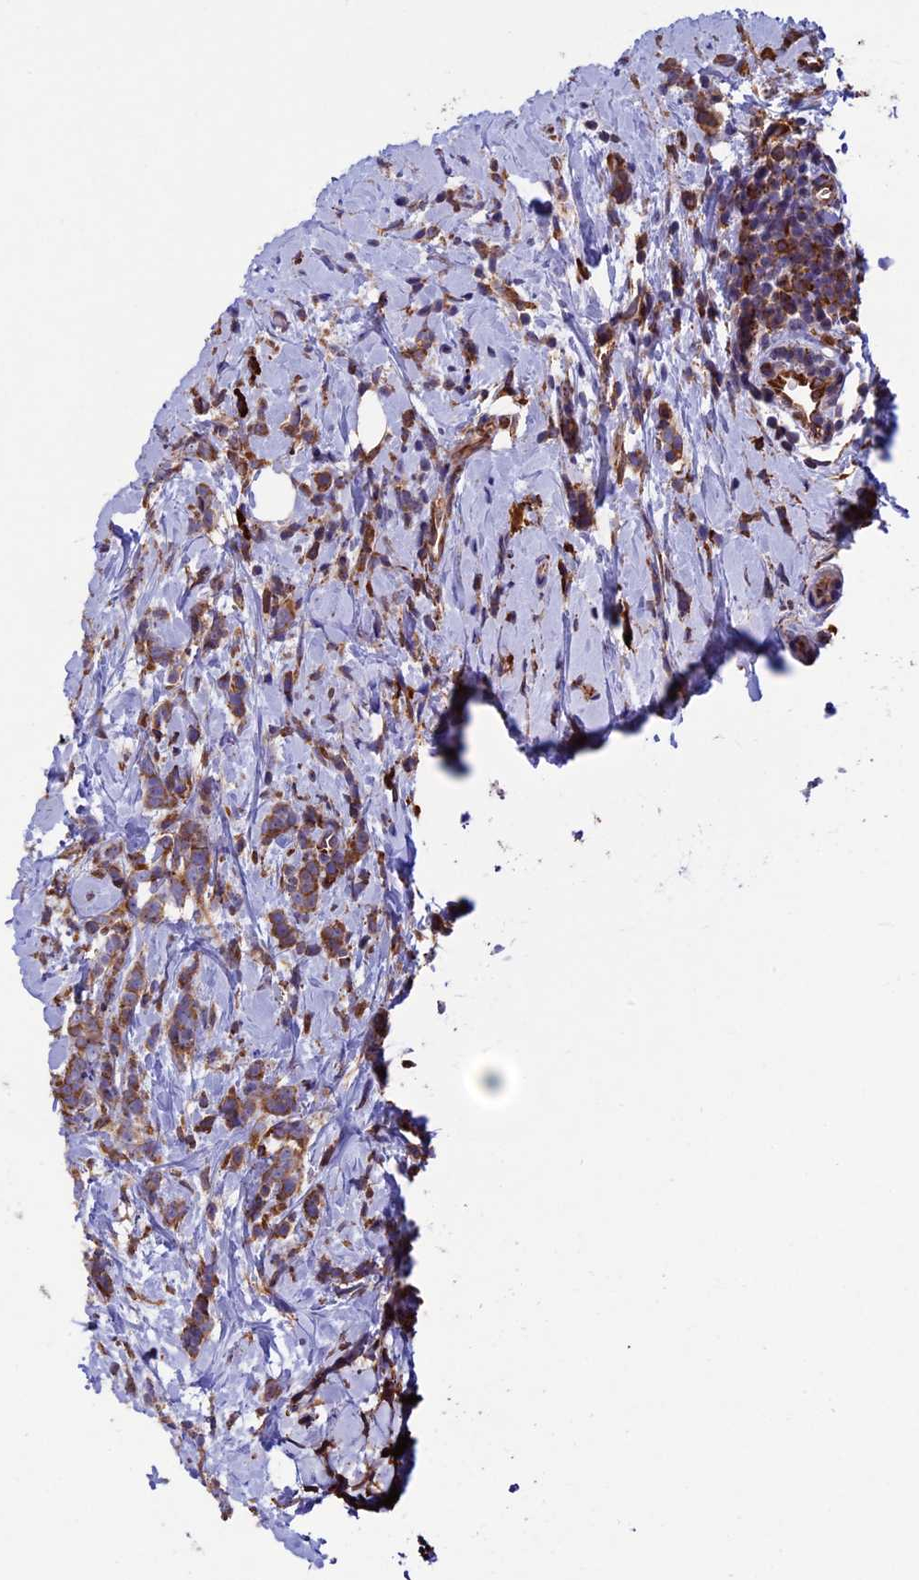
{"staining": {"intensity": "moderate", "quantity": ">75%", "location": "cytoplasmic/membranous"}, "tissue": "breast cancer", "cell_type": "Tumor cells", "image_type": "cancer", "snomed": [{"axis": "morphology", "description": "Lobular carcinoma"}, {"axis": "topography", "description": "Breast"}], "caption": "High-power microscopy captured an immunohistochemistry (IHC) micrograph of breast cancer, revealing moderate cytoplasmic/membranous staining in about >75% of tumor cells. The staining was performed using DAB (3,3'-diaminobenzidine) to visualize the protein expression in brown, while the nuclei were stained in blue with hematoxylin (Magnification: 20x).", "gene": "BTBD3", "patient": {"sex": "female", "age": 58}}